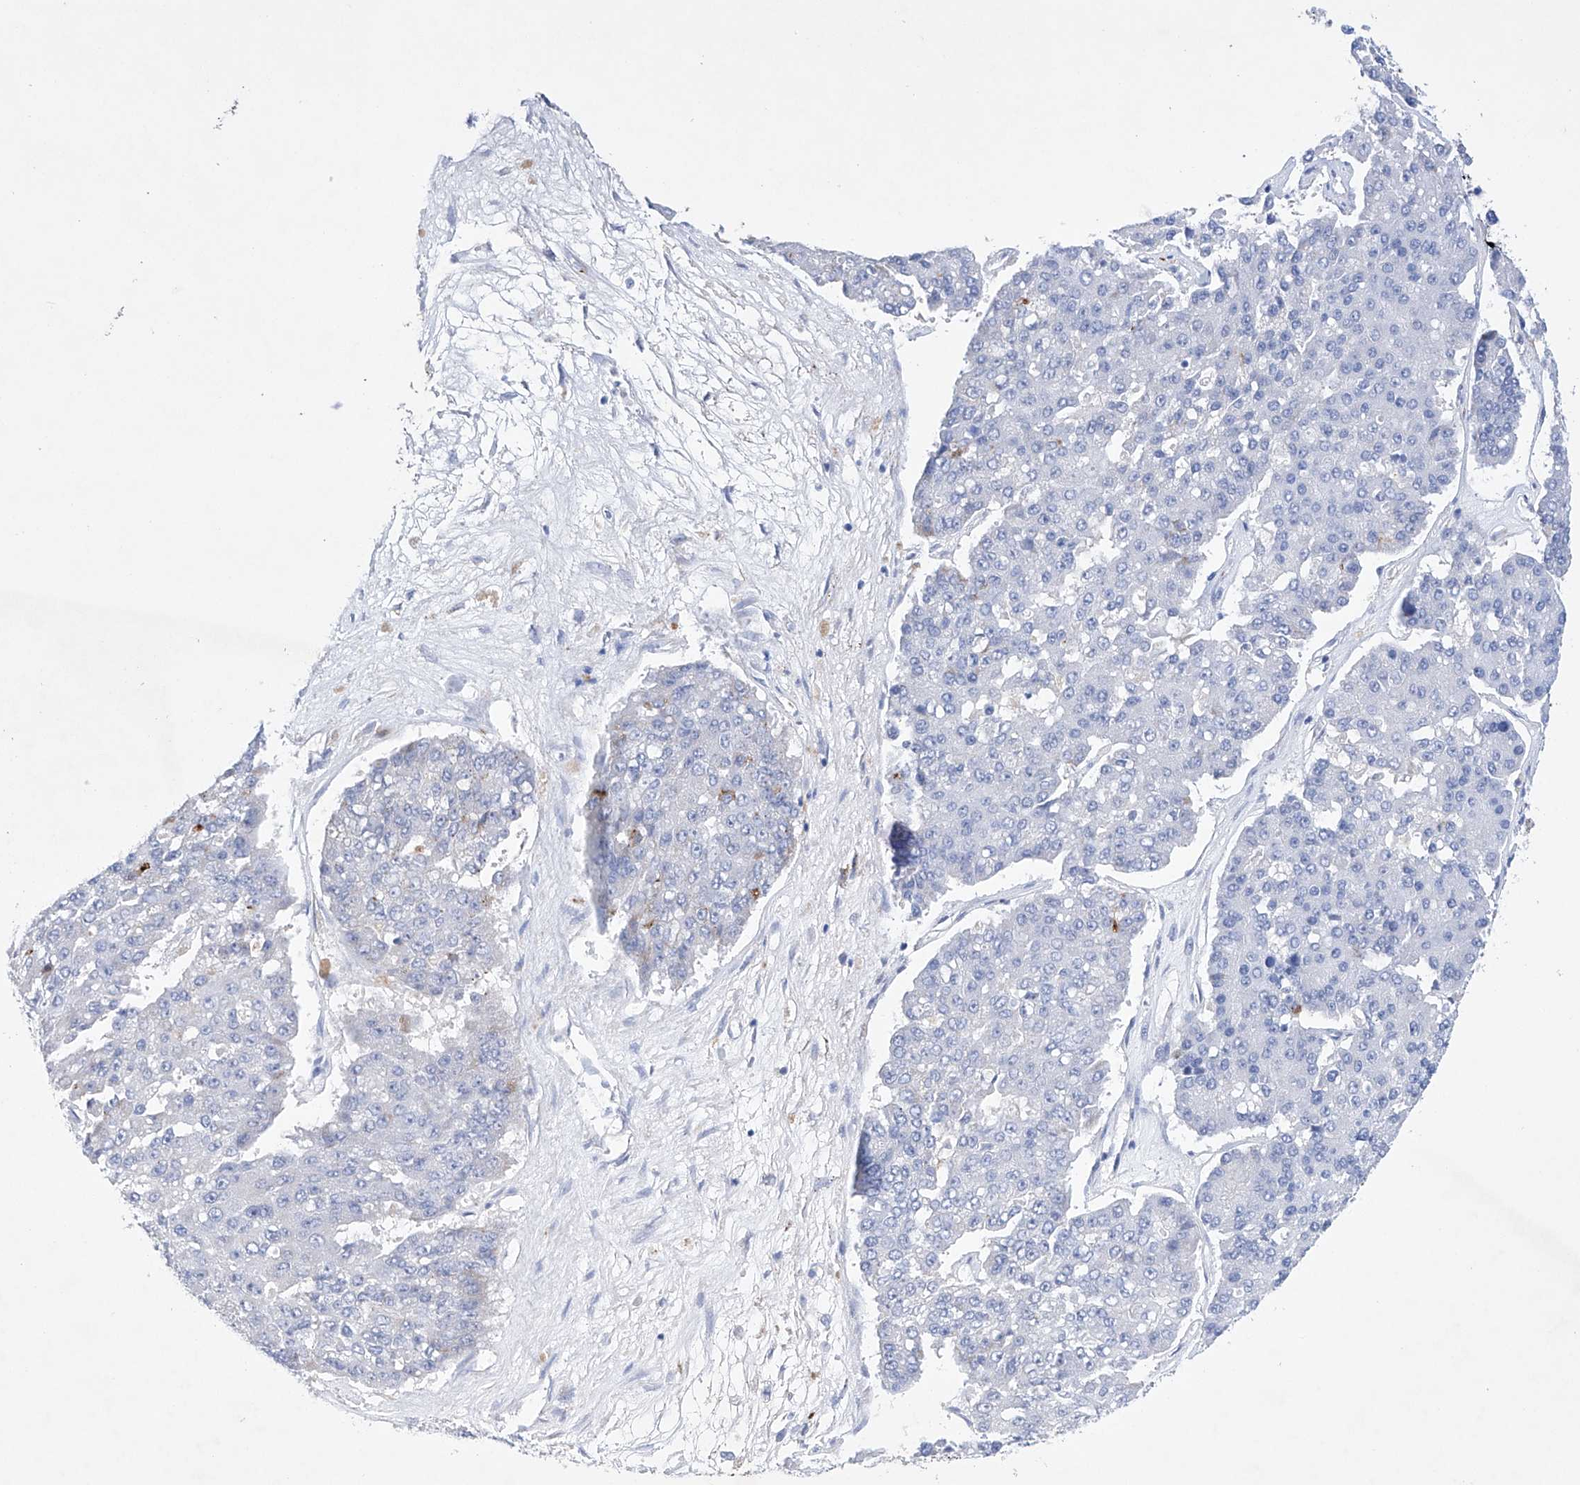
{"staining": {"intensity": "negative", "quantity": "none", "location": "none"}, "tissue": "pancreatic cancer", "cell_type": "Tumor cells", "image_type": "cancer", "snomed": [{"axis": "morphology", "description": "Adenocarcinoma, NOS"}, {"axis": "topography", "description": "Pancreas"}], "caption": "Immunohistochemical staining of human pancreatic cancer exhibits no significant expression in tumor cells. The staining is performed using DAB brown chromogen with nuclei counter-stained in using hematoxylin.", "gene": "LURAP1", "patient": {"sex": "male", "age": 50}}